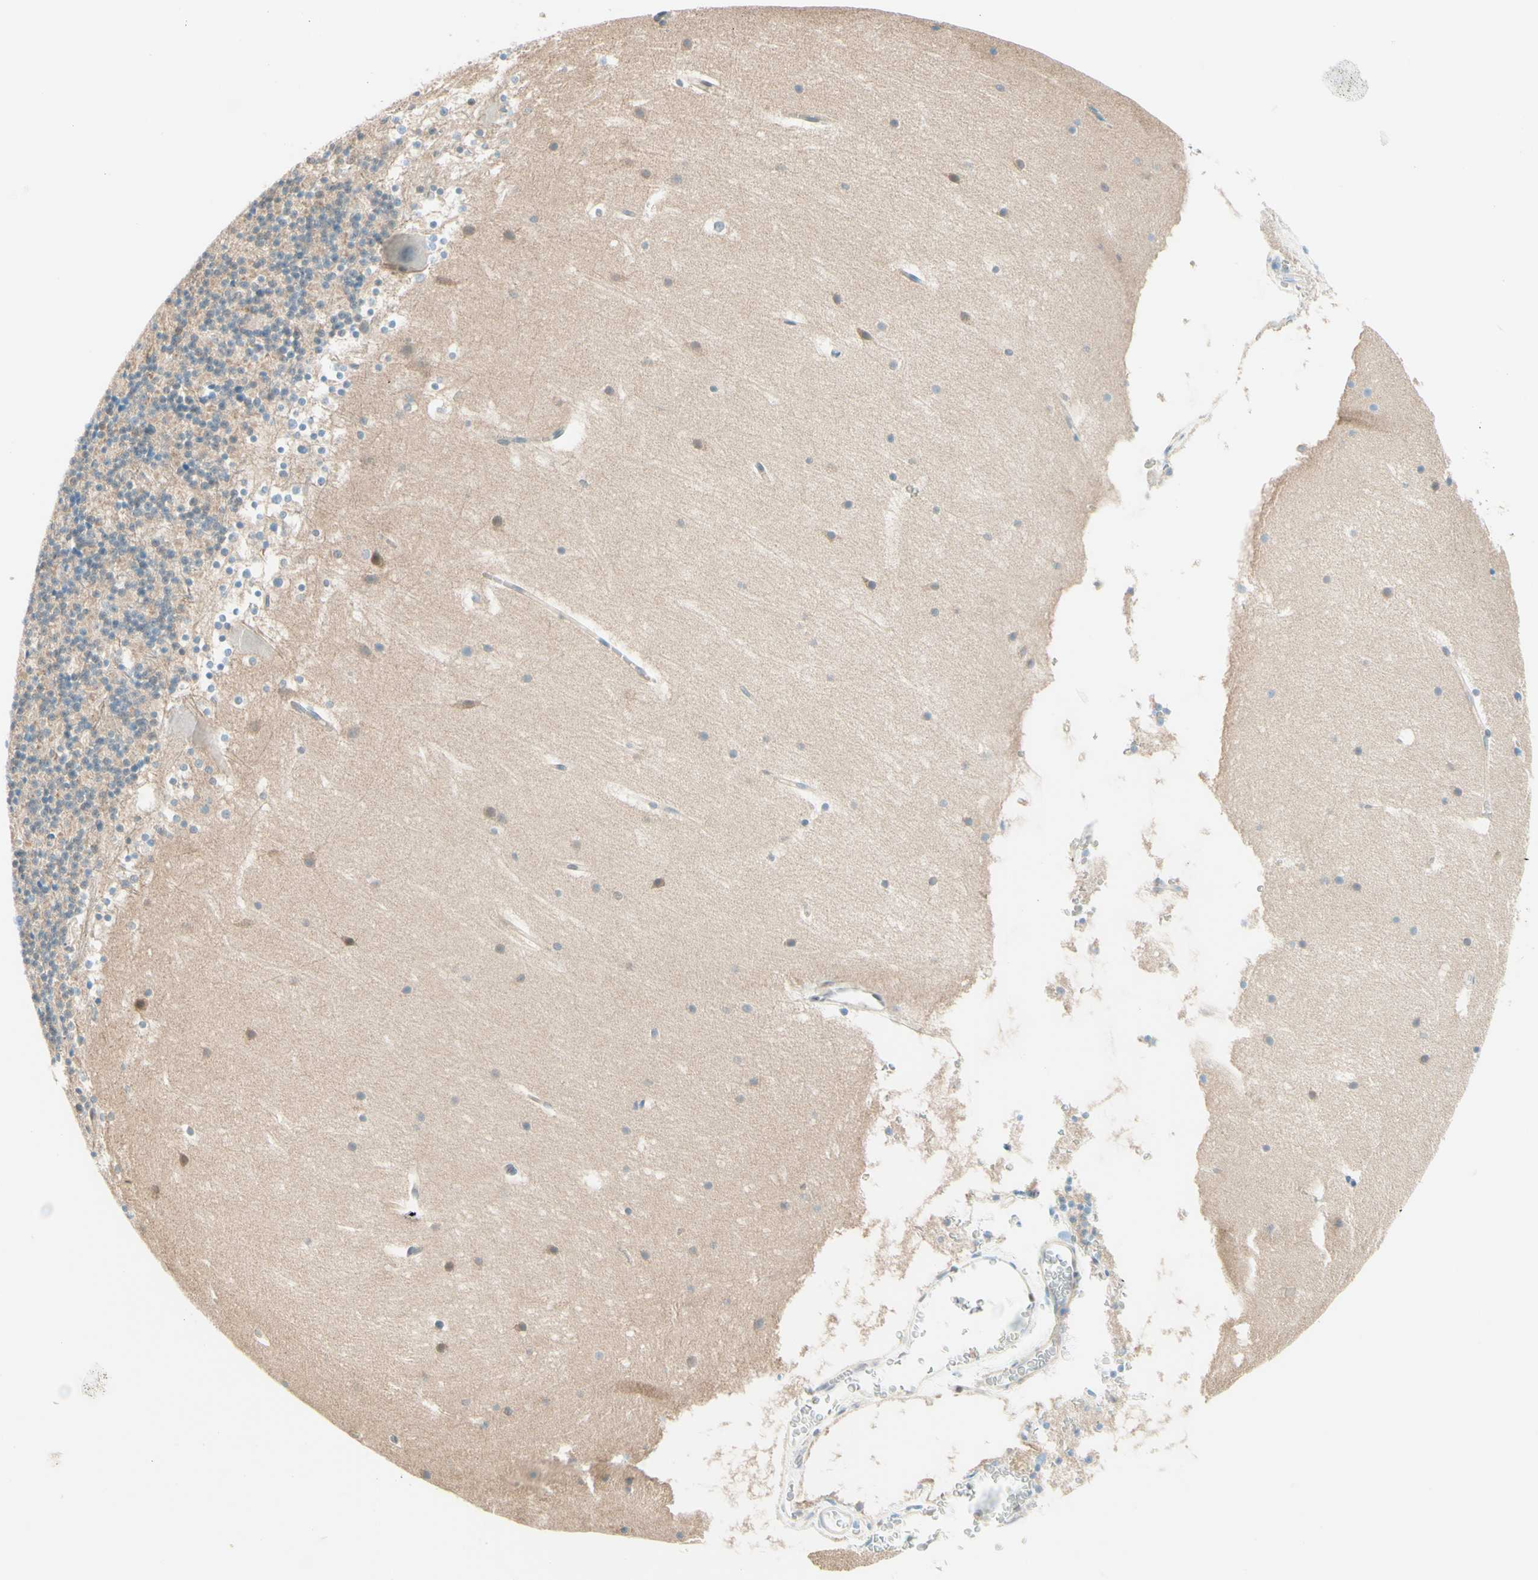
{"staining": {"intensity": "negative", "quantity": "none", "location": "none"}, "tissue": "cerebellum", "cell_type": "Cells in granular layer", "image_type": "normal", "snomed": [{"axis": "morphology", "description": "Normal tissue, NOS"}, {"axis": "topography", "description": "Cerebellum"}], "caption": "Immunohistochemistry (IHC) image of normal cerebellum stained for a protein (brown), which reveals no expression in cells in granular layer. (DAB immunohistochemistry (IHC) visualized using brightfield microscopy, high magnification).", "gene": "UPK3B", "patient": {"sex": "male", "age": 45}}